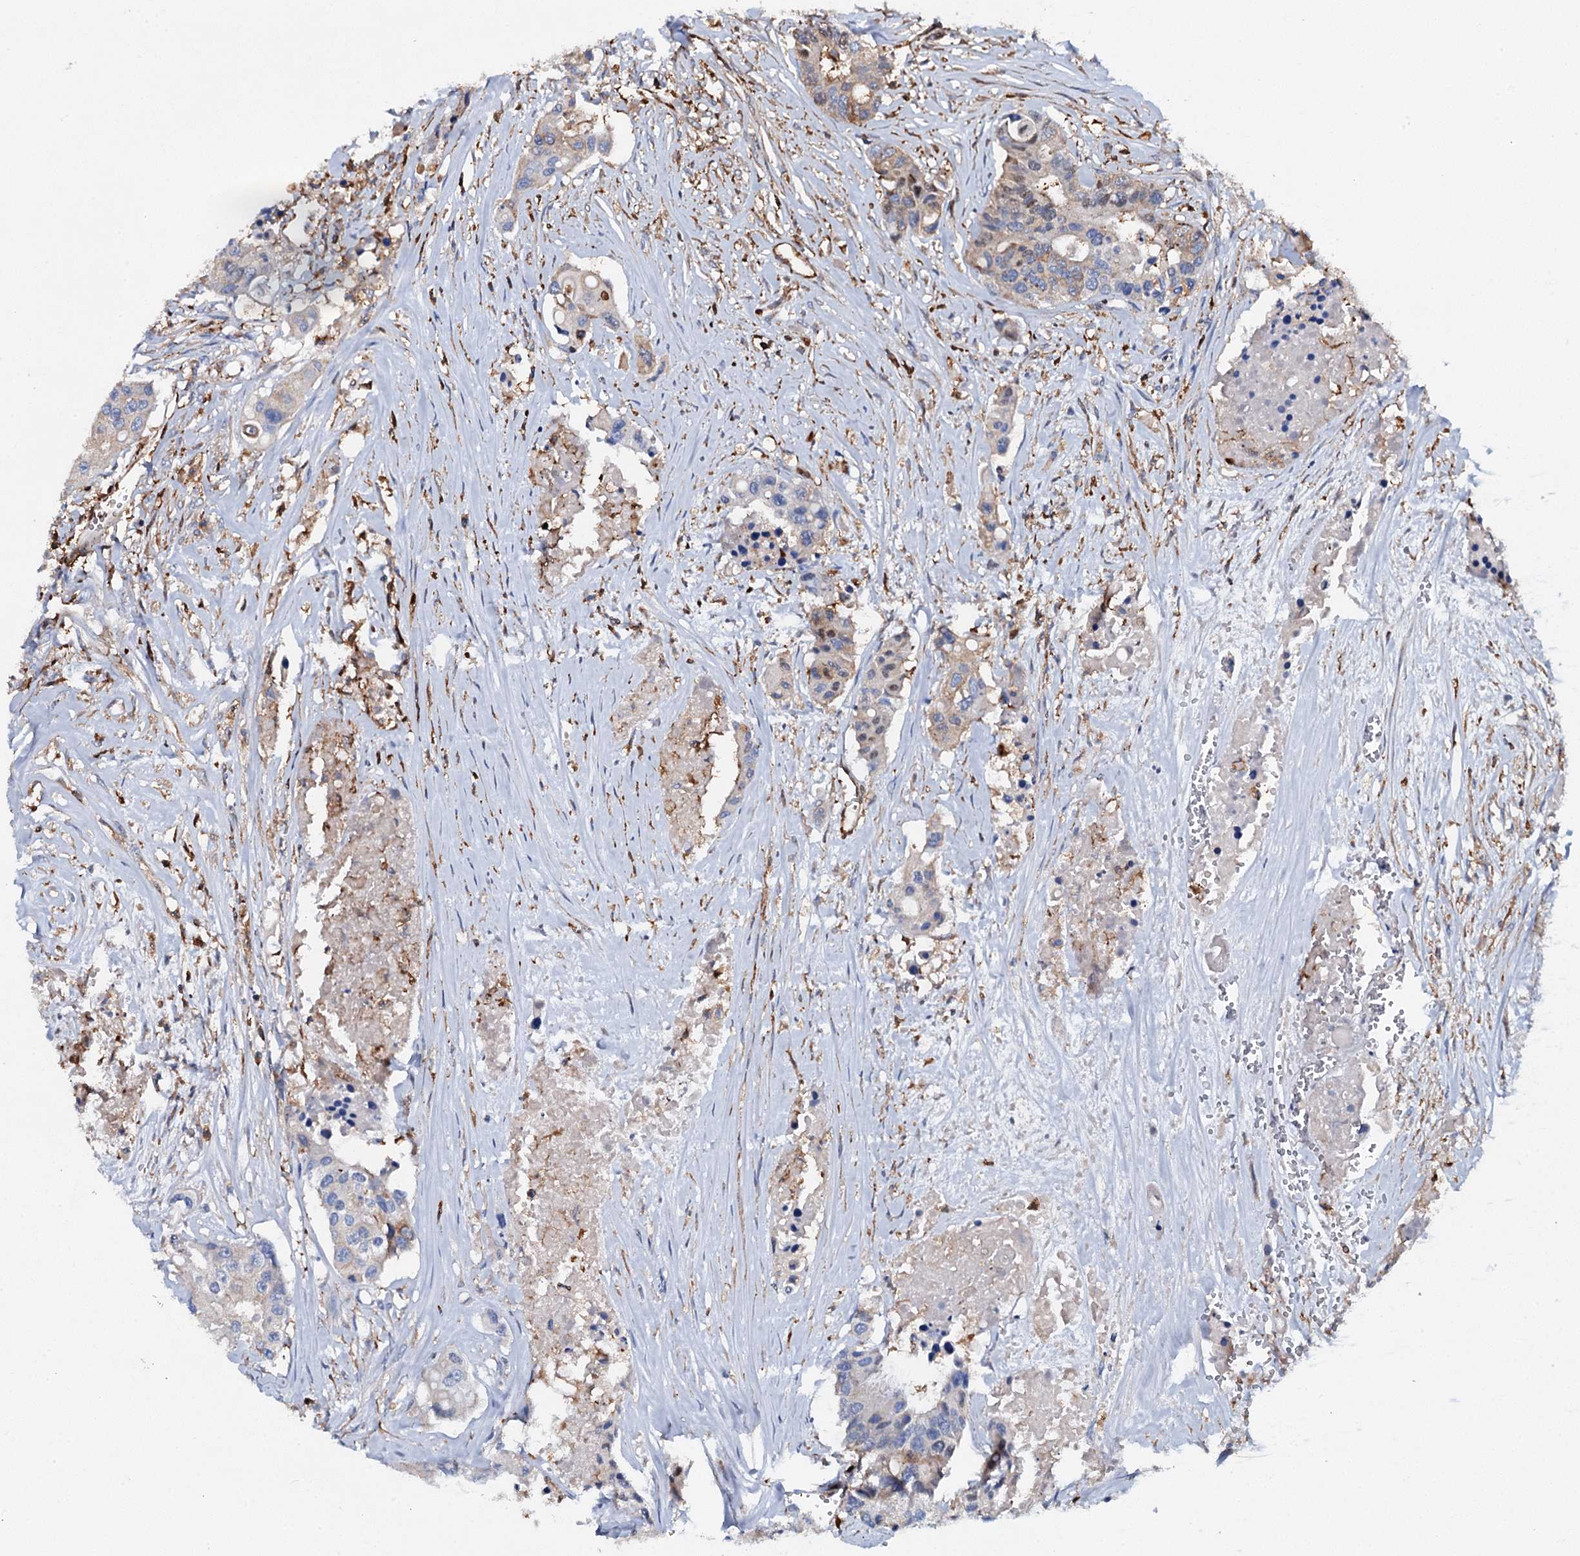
{"staining": {"intensity": "negative", "quantity": "none", "location": "none"}, "tissue": "colorectal cancer", "cell_type": "Tumor cells", "image_type": "cancer", "snomed": [{"axis": "morphology", "description": "Adenocarcinoma, NOS"}, {"axis": "topography", "description": "Colon"}], "caption": "High magnification brightfield microscopy of adenocarcinoma (colorectal) stained with DAB (brown) and counterstained with hematoxylin (blue): tumor cells show no significant positivity.", "gene": "MS4A4E", "patient": {"sex": "male", "age": 77}}